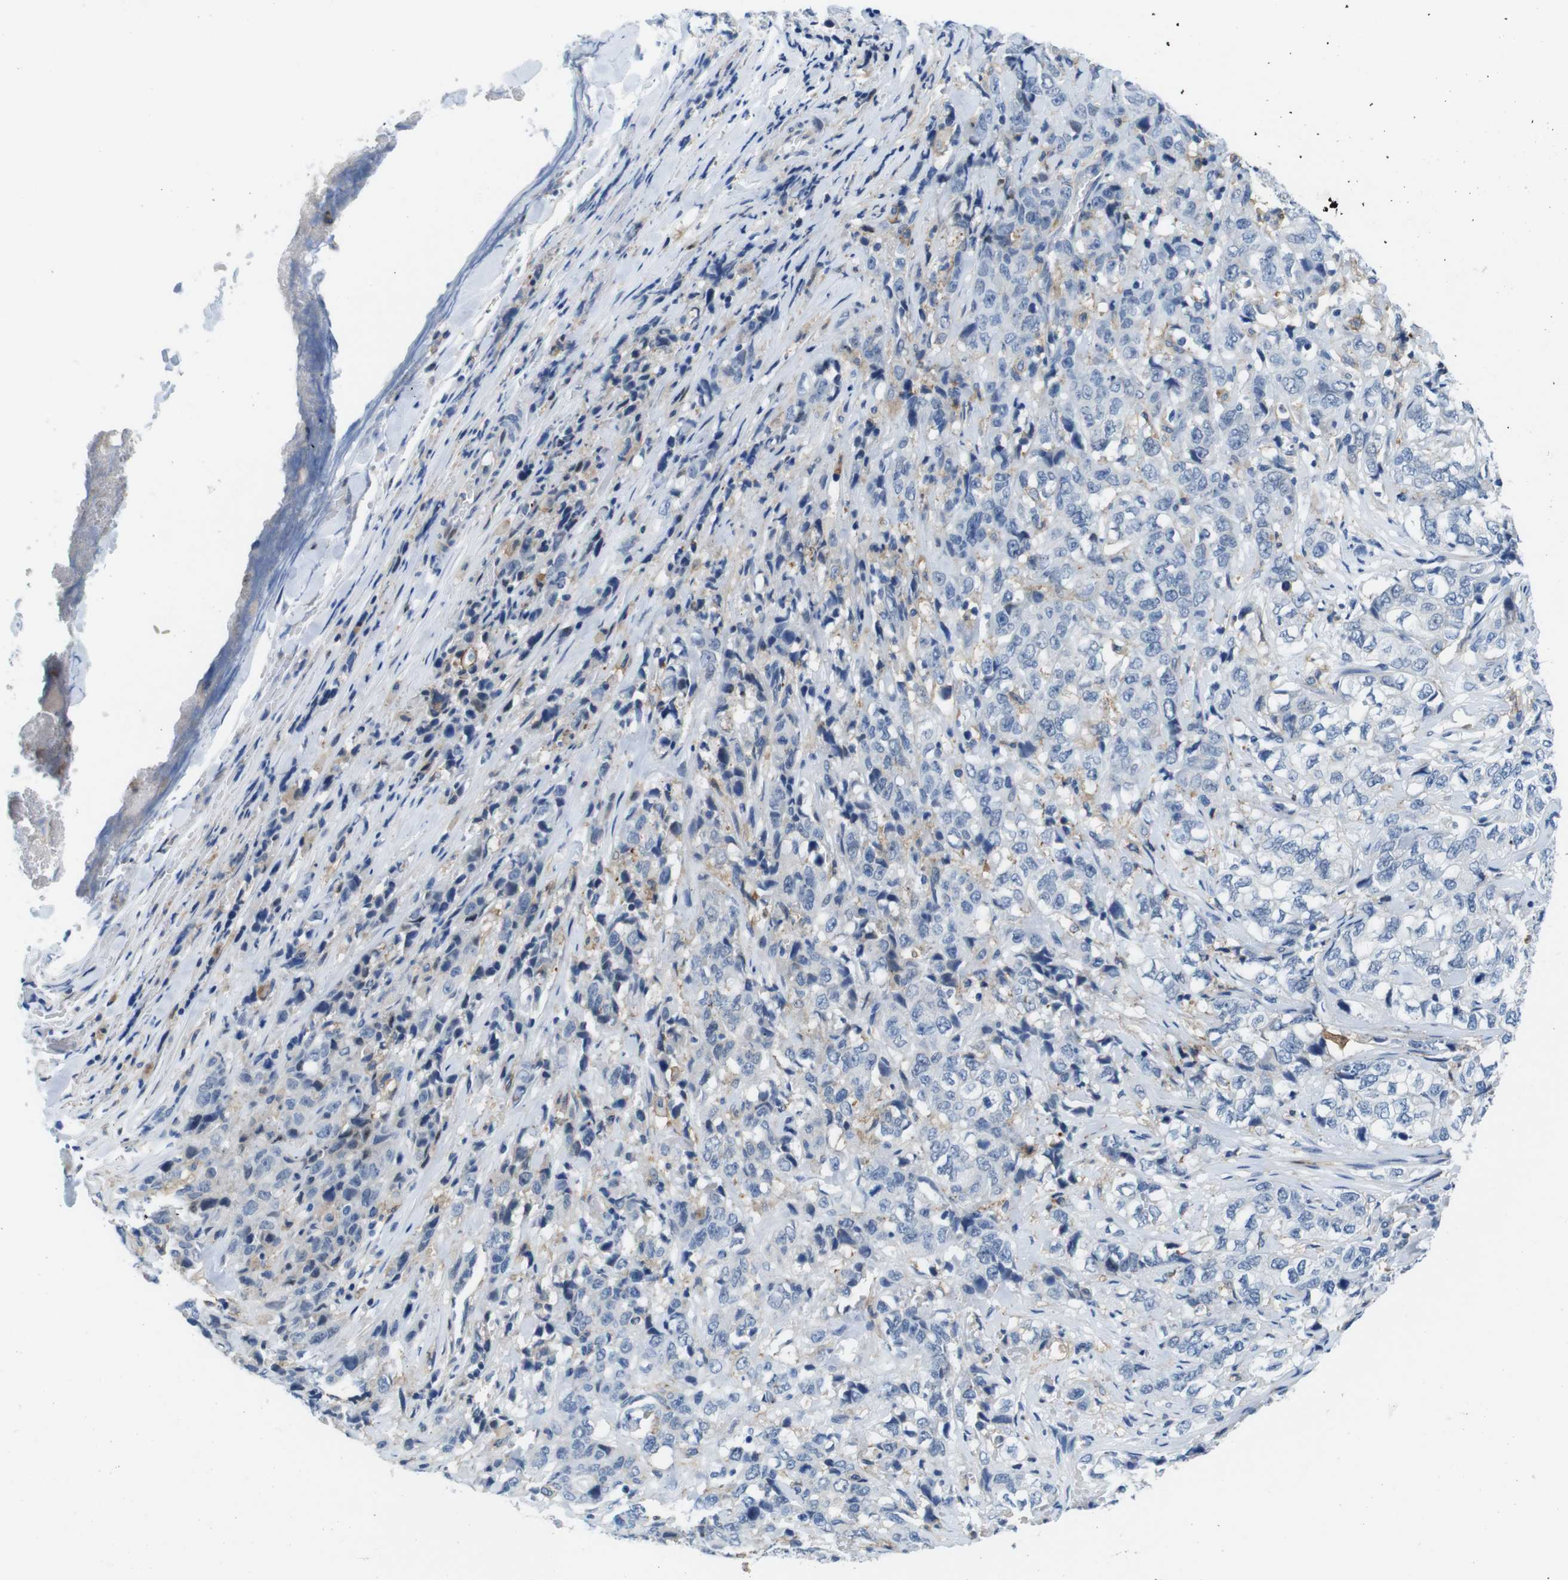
{"staining": {"intensity": "negative", "quantity": "none", "location": "none"}, "tissue": "stomach cancer", "cell_type": "Tumor cells", "image_type": "cancer", "snomed": [{"axis": "morphology", "description": "Adenocarcinoma, NOS"}, {"axis": "topography", "description": "Stomach"}], "caption": "The IHC micrograph has no significant staining in tumor cells of stomach adenocarcinoma tissue.", "gene": "CD300C", "patient": {"sex": "male", "age": 48}}